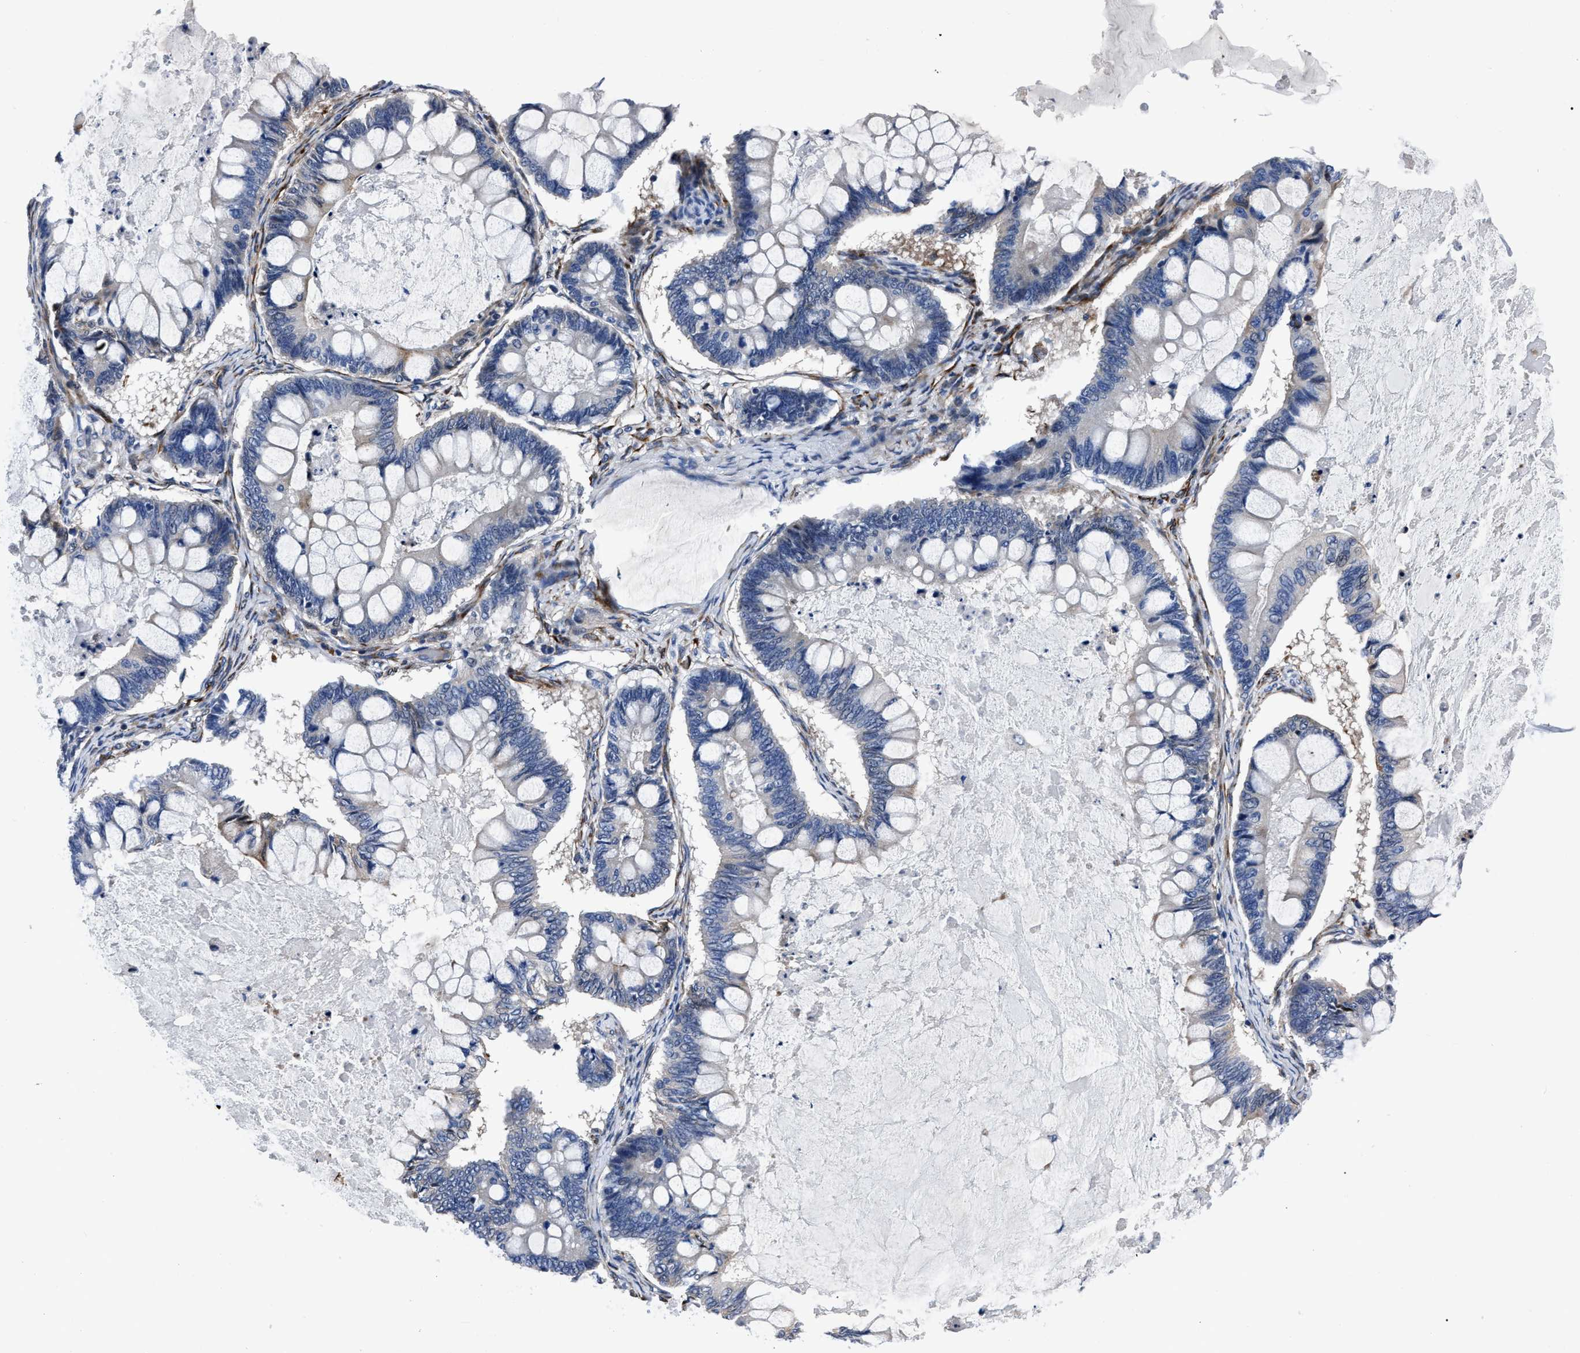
{"staining": {"intensity": "weak", "quantity": "<25%", "location": "cytoplasmic/membranous"}, "tissue": "ovarian cancer", "cell_type": "Tumor cells", "image_type": "cancer", "snomed": [{"axis": "morphology", "description": "Cystadenocarcinoma, mucinous, NOS"}, {"axis": "topography", "description": "Ovary"}], "caption": "This is an immunohistochemistry image of ovarian mucinous cystadenocarcinoma. There is no staining in tumor cells.", "gene": "OR10G3", "patient": {"sex": "female", "age": 61}}